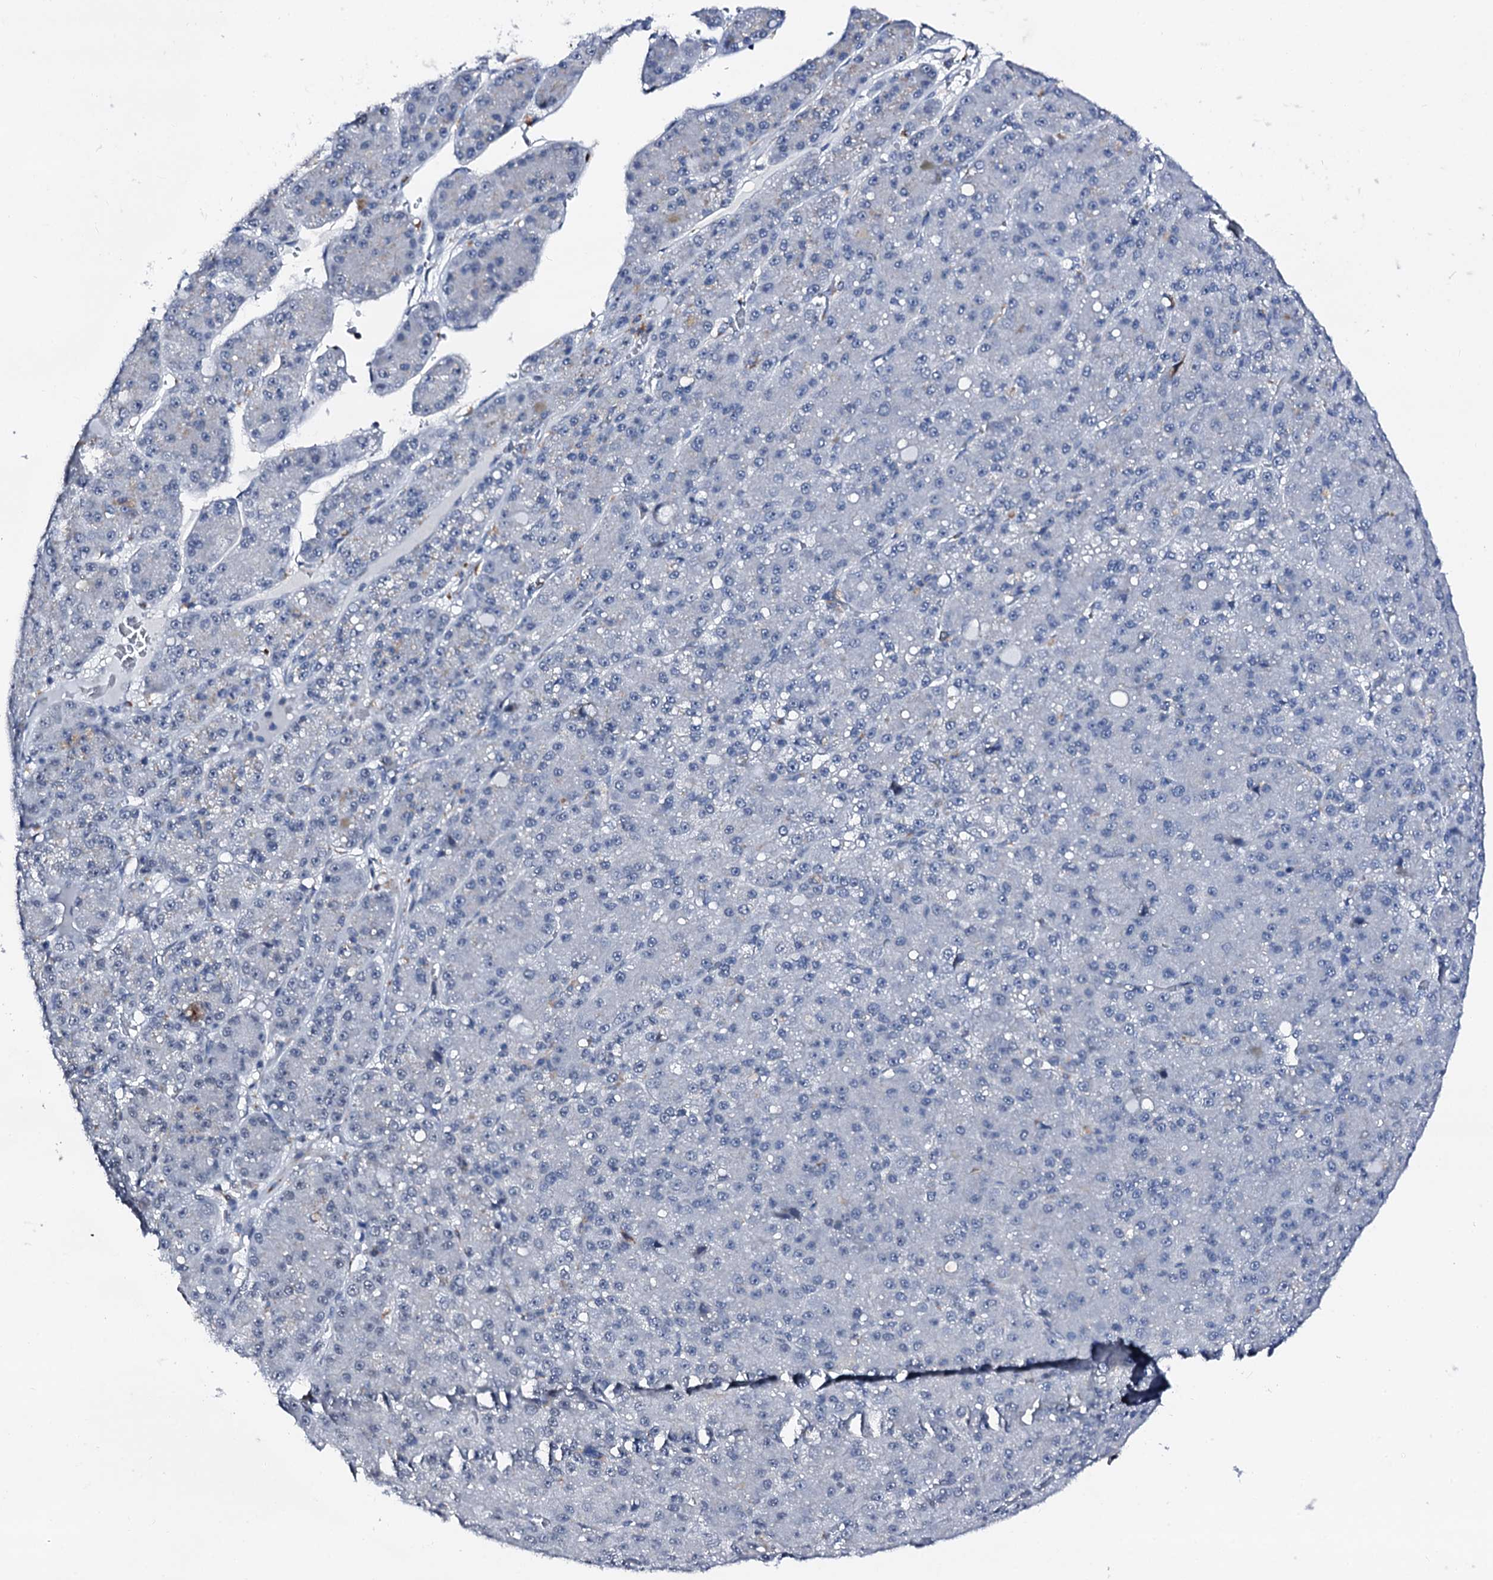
{"staining": {"intensity": "negative", "quantity": "none", "location": "none"}, "tissue": "liver cancer", "cell_type": "Tumor cells", "image_type": "cancer", "snomed": [{"axis": "morphology", "description": "Carcinoma, Hepatocellular, NOS"}, {"axis": "topography", "description": "Liver"}], "caption": "This is an IHC histopathology image of liver hepatocellular carcinoma. There is no positivity in tumor cells.", "gene": "TRAFD1", "patient": {"sex": "male", "age": 67}}